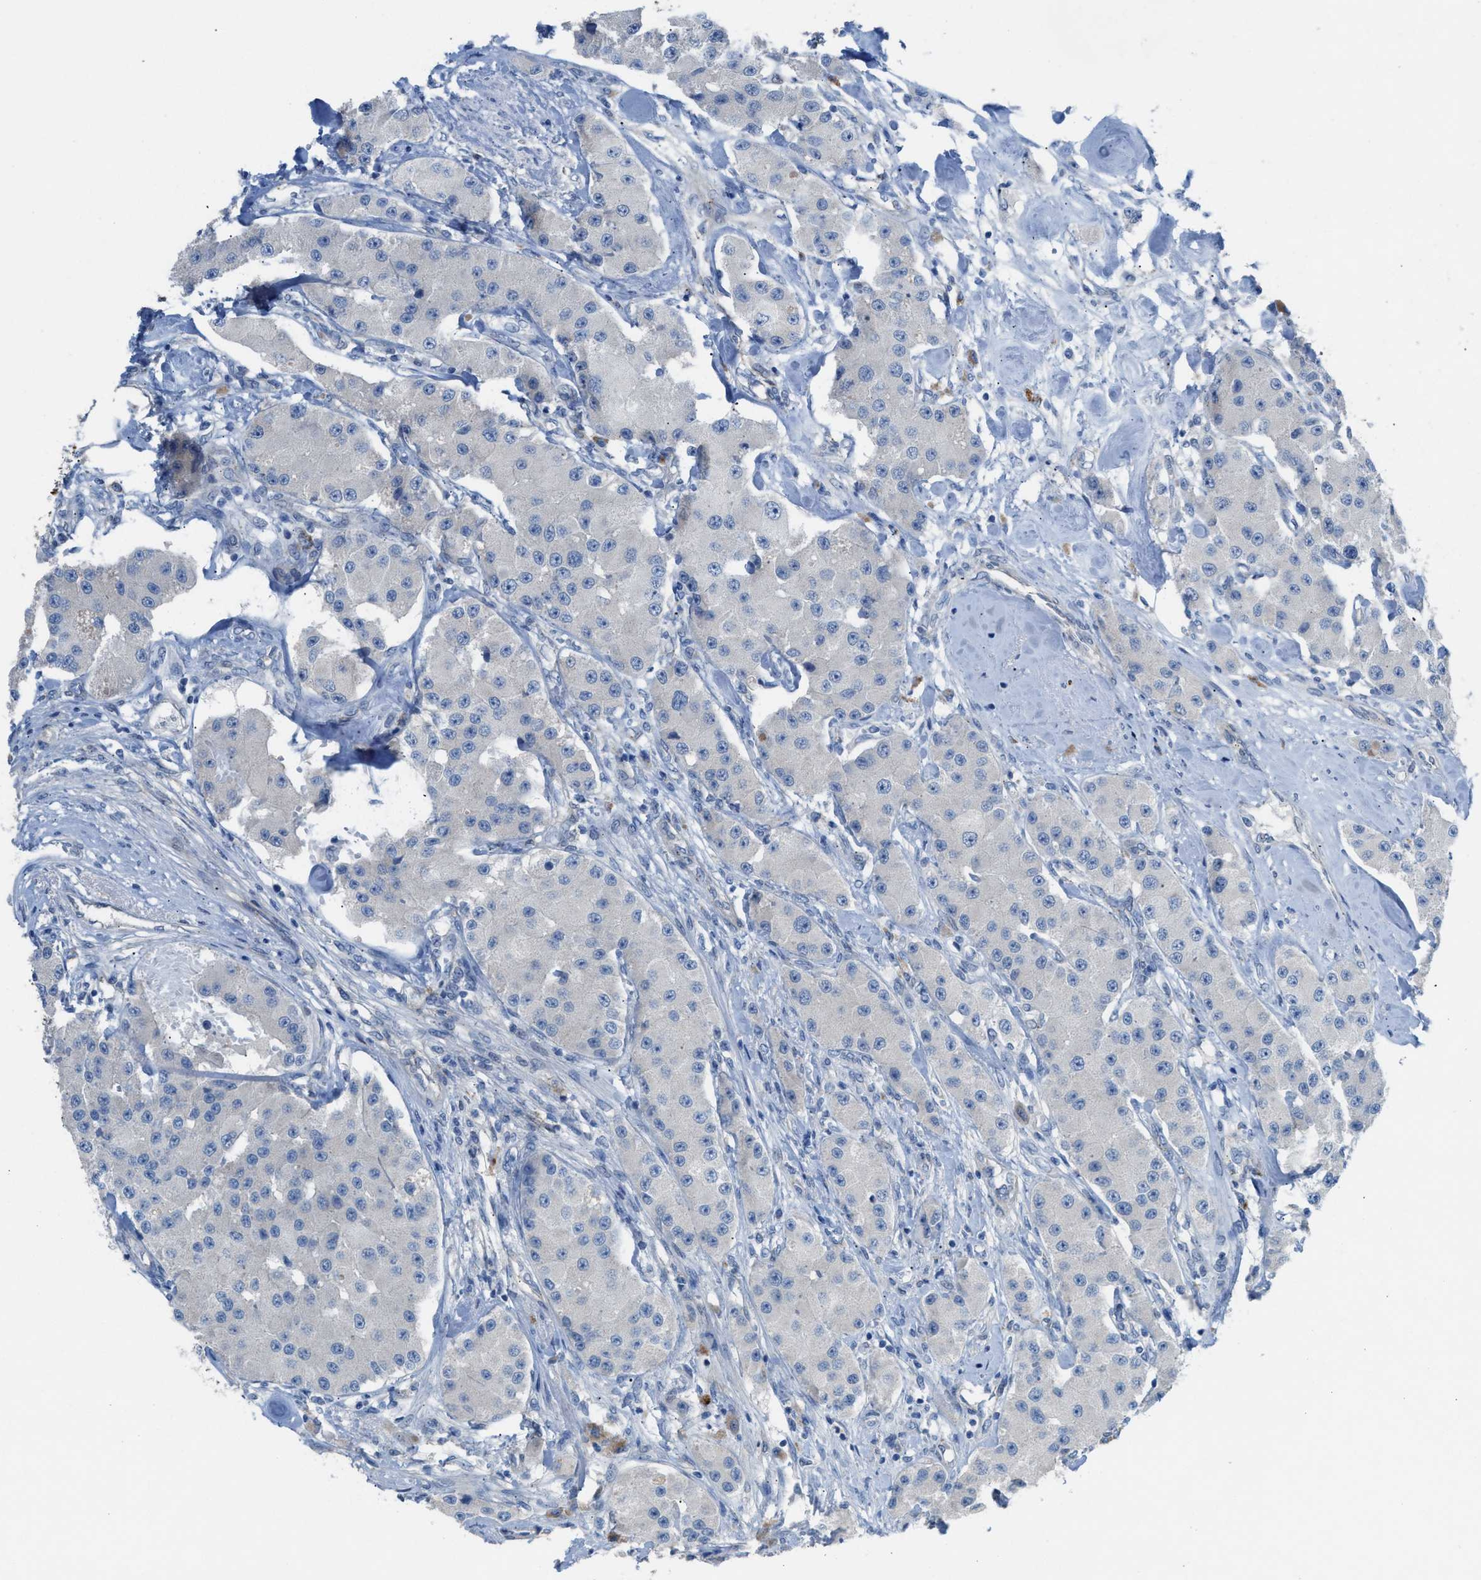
{"staining": {"intensity": "negative", "quantity": "none", "location": "none"}, "tissue": "carcinoid", "cell_type": "Tumor cells", "image_type": "cancer", "snomed": [{"axis": "morphology", "description": "Carcinoid, malignant, NOS"}, {"axis": "topography", "description": "Pancreas"}], "caption": "A high-resolution histopathology image shows immunohistochemistry staining of malignant carcinoid, which exhibits no significant positivity in tumor cells.", "gene": "ASPA", "patient": {"sex": "male", "age": 41}}